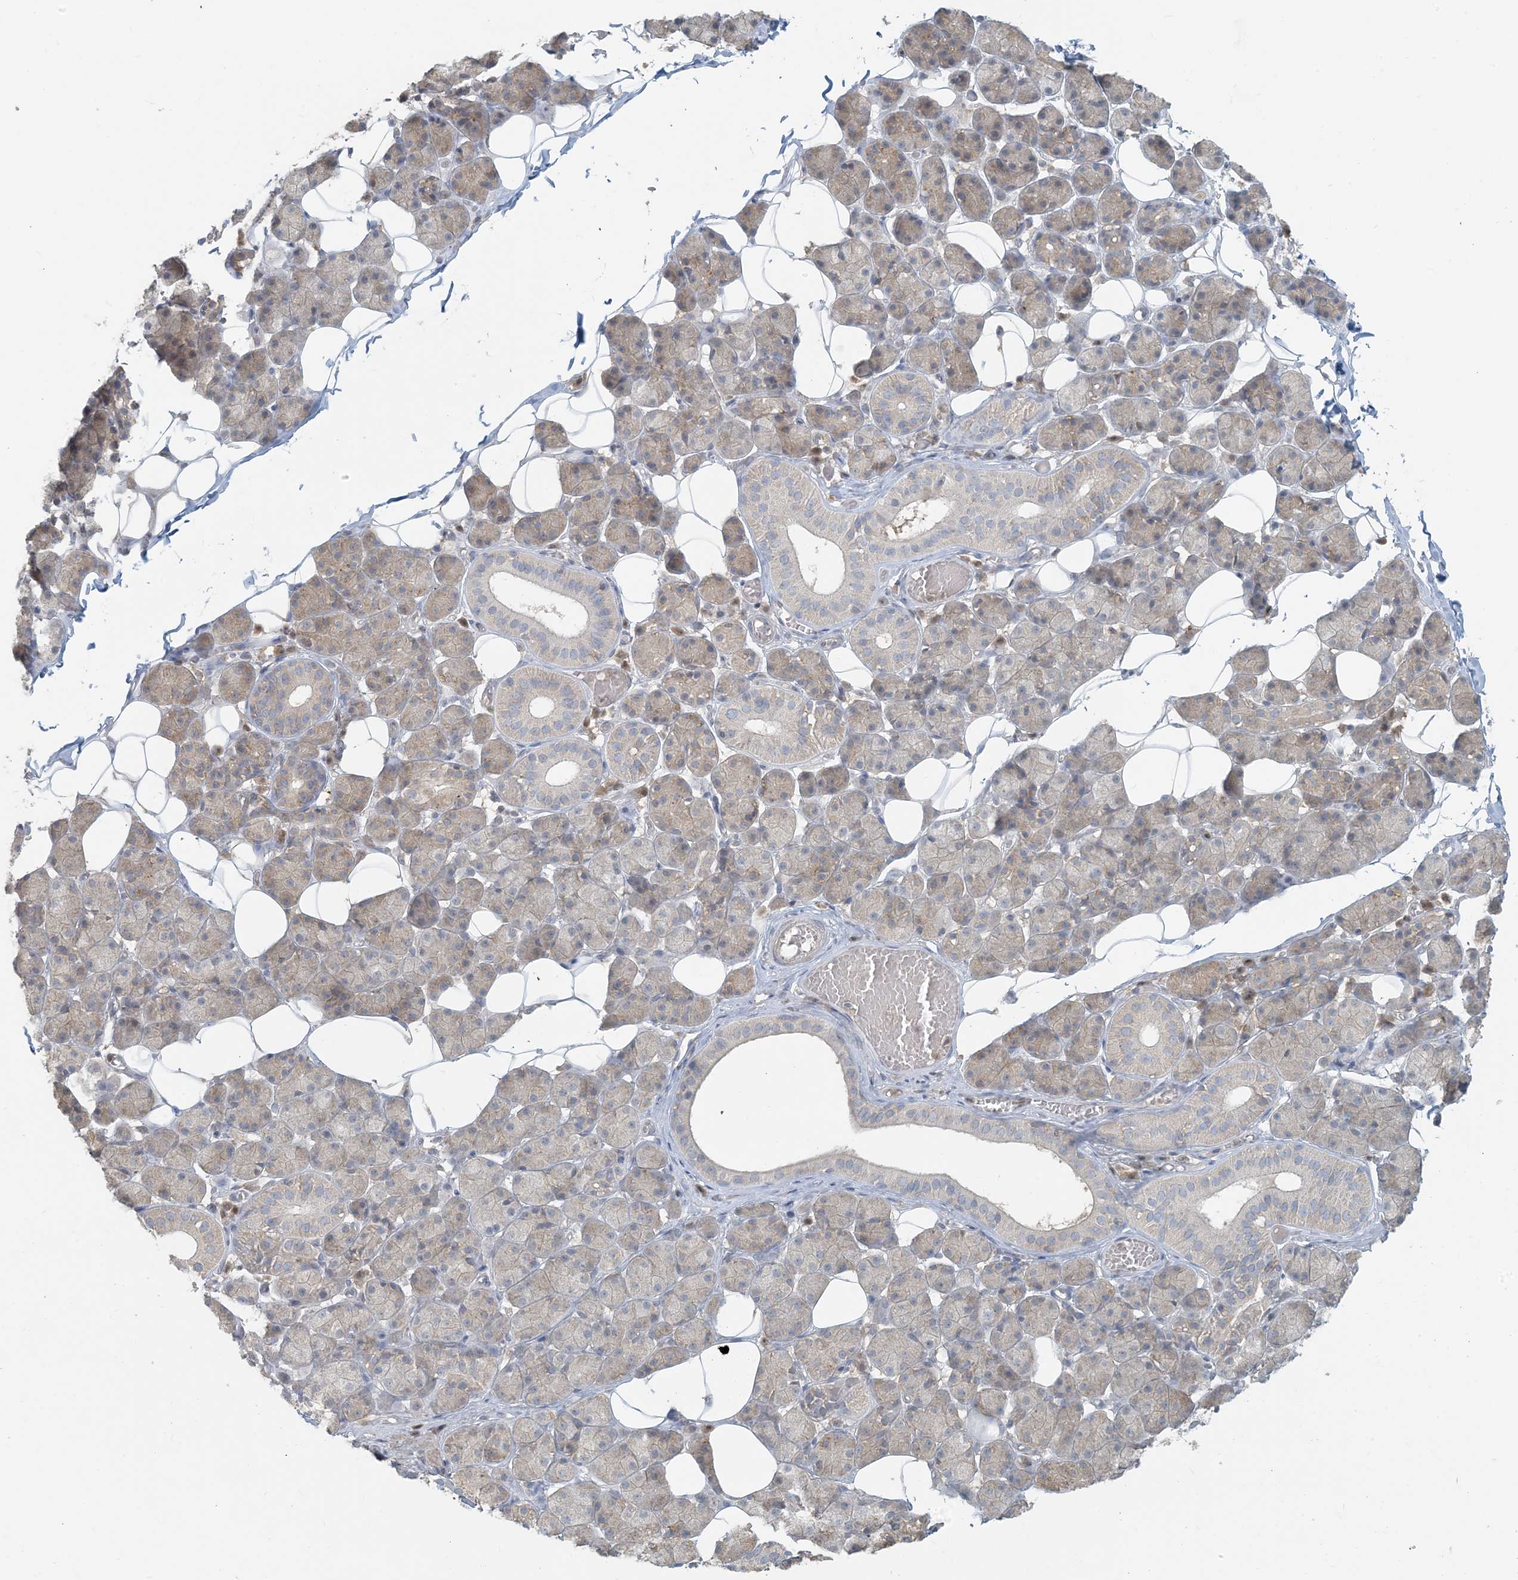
{"staining": {"intensity": "moderate", "quantity": "<25%", "location": "cytoplasmic/membranous"}, "tissue": "salivary gland", "cell_type": "Glandular cells", "image_type": "normal", "snomed": [{"axis": "morphology", "description": "Normal tissue, NOS"}, {"axis": "topography", "description": "Salivary gland"}], "caption": "Human salivary gland stained with a protein marker shows moderate staining in glandular cells.", "gene": "HACL1", "patient": {"sex": "female", "age": 33}}